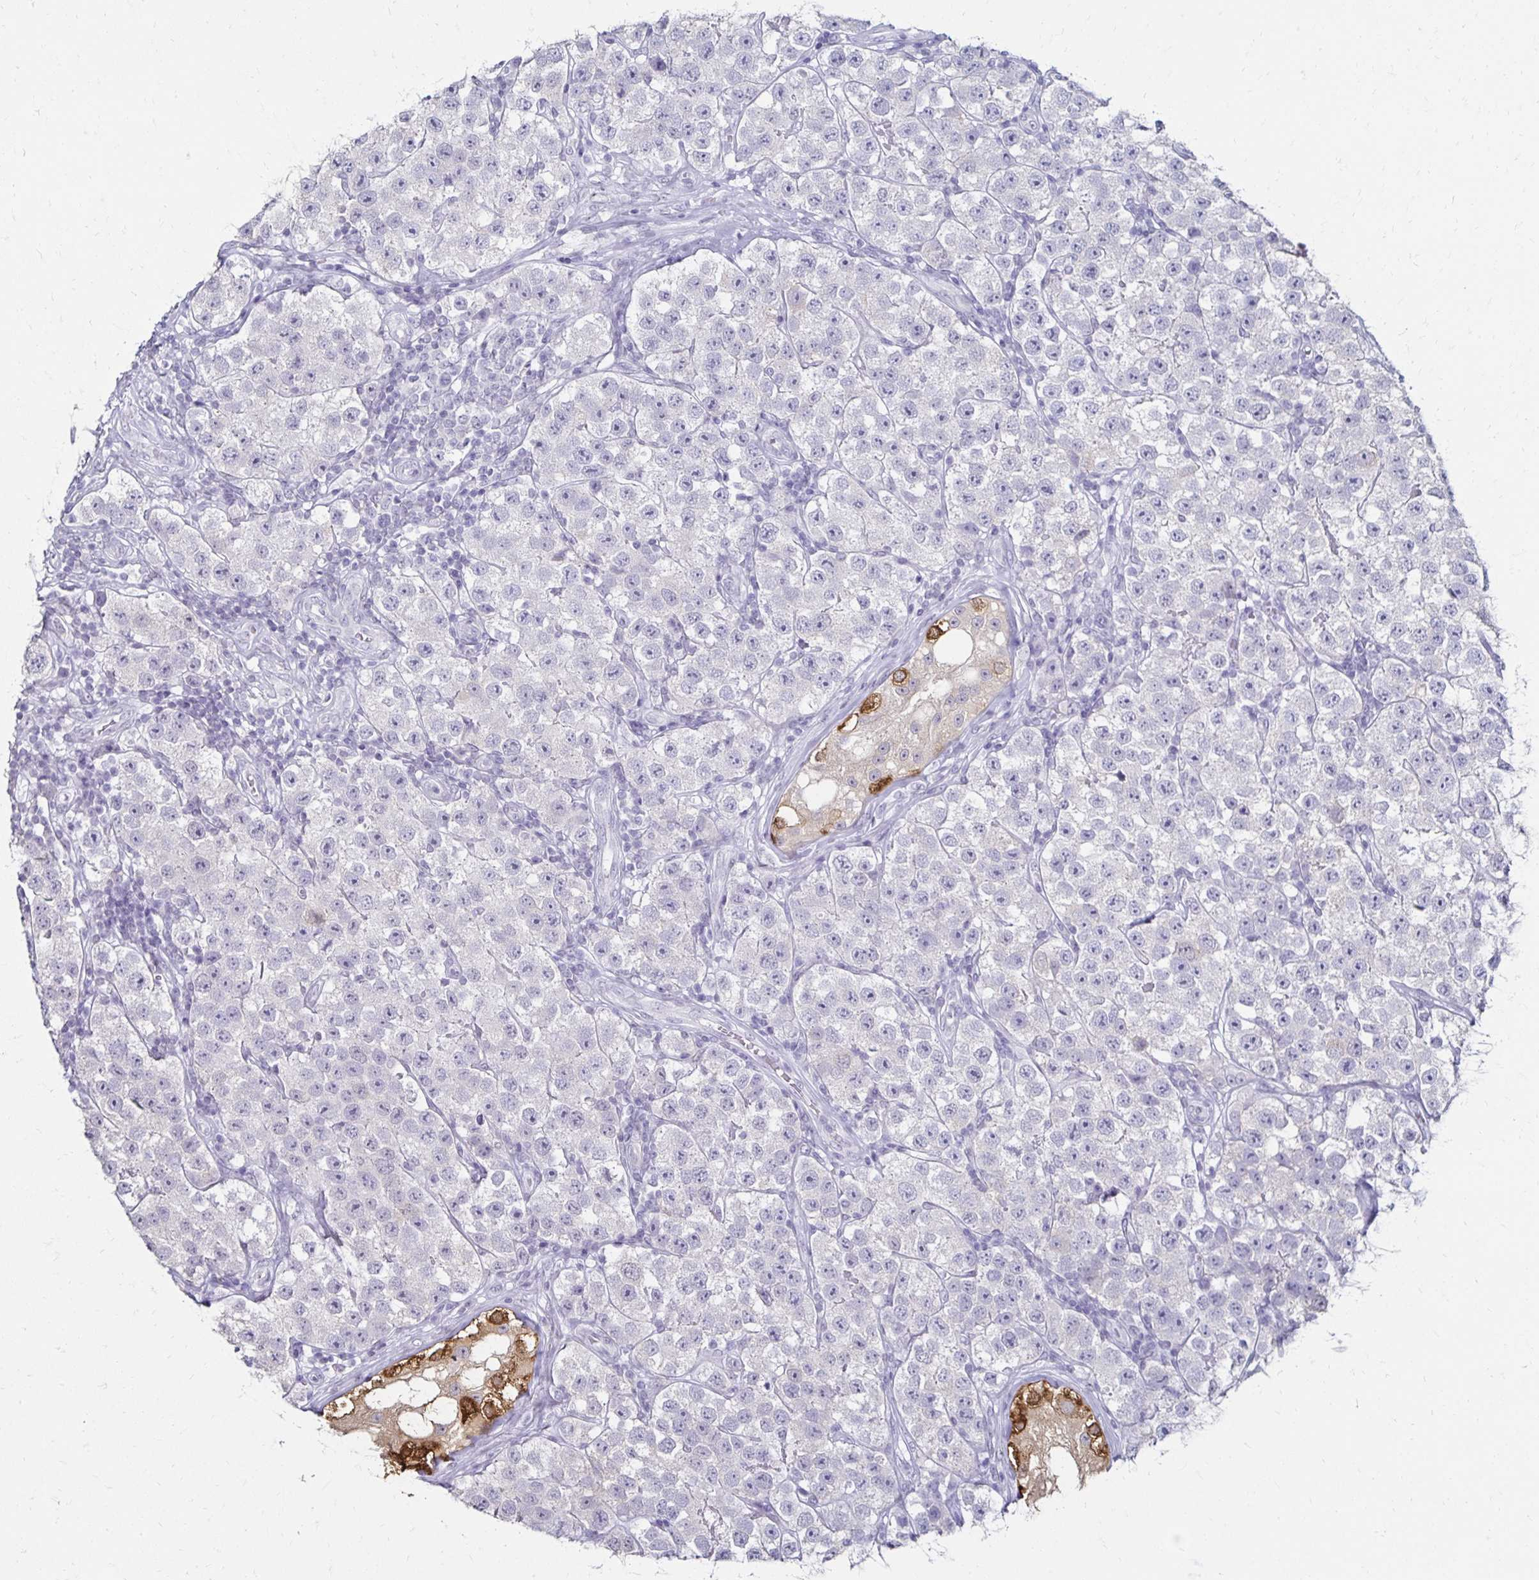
{"staining": {"intensity": "negative", "quantity": "none", "location": "none"}, "tissue": "testis cancer", "cell_type": "Tumor cells", "image_type": "cancer", "snomed": [{"axis": "morphology", "description": "Seminoma, NOS"}, {"axis": "topography", "description": "Testis"}], "caption": "Immunohistochemistry histopathology image of human seminoma (testis) stained for a protein (brown), which shows no expression in tumor cells. Nuclei are stained in blue.", "gene": "TOMM34", "patient": {"sex": "male", "age": 34}}